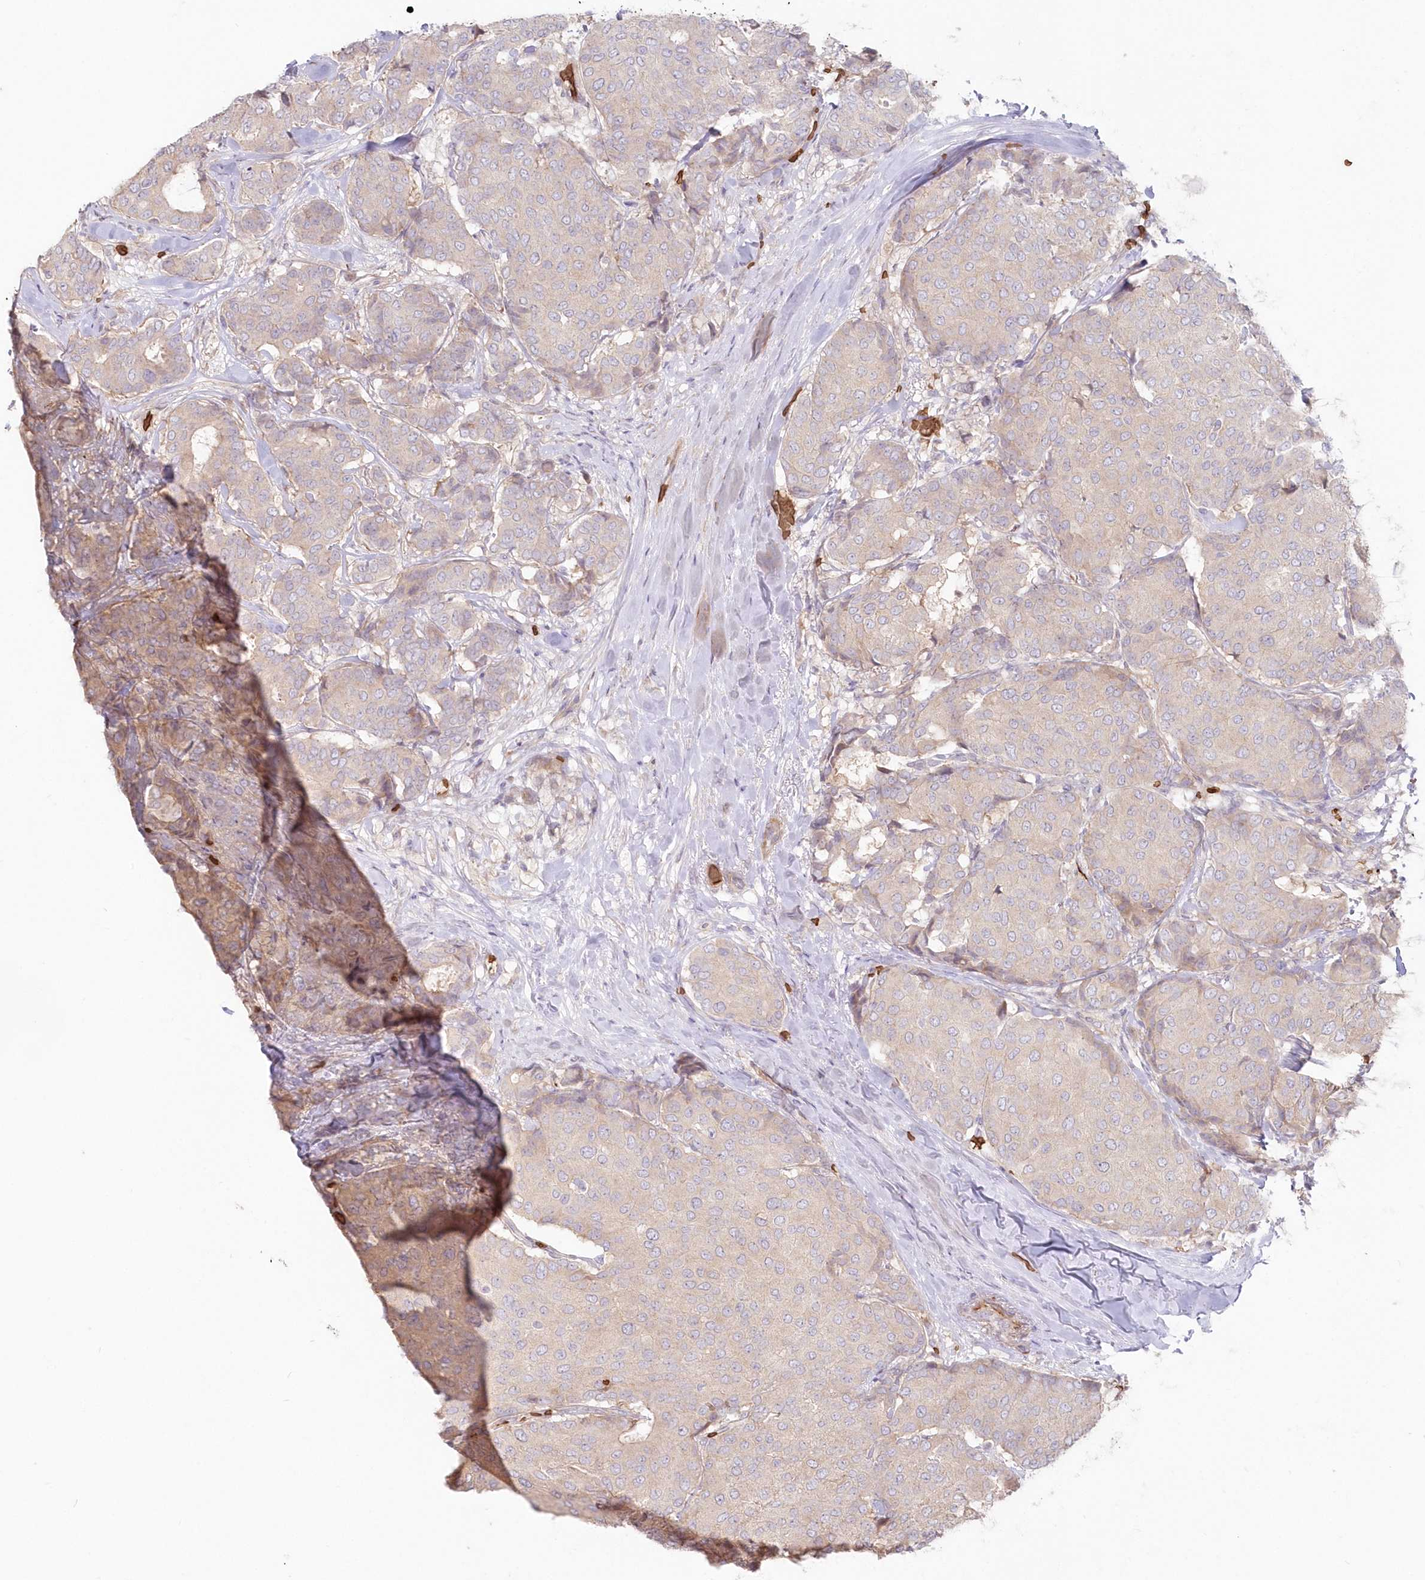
{"staining": {"intensity": "negative", "quantity": "none", "location": "none"}, "tissue": "breast cancer", "cell_type": "Tumor cells", "image_type": "cancer", "snomed": [{"axis": "morphology", "description": "Duct carcinoma"}, {"axis": "topography", "description": "Breast"}], "caption": "Immunohistochemical staining of breast cancer (intraductal carcinoma) exhibits no significant staining in tumor cells.", "gene": "SERINC1", "patient": {"sex": "female", "age": 75}}